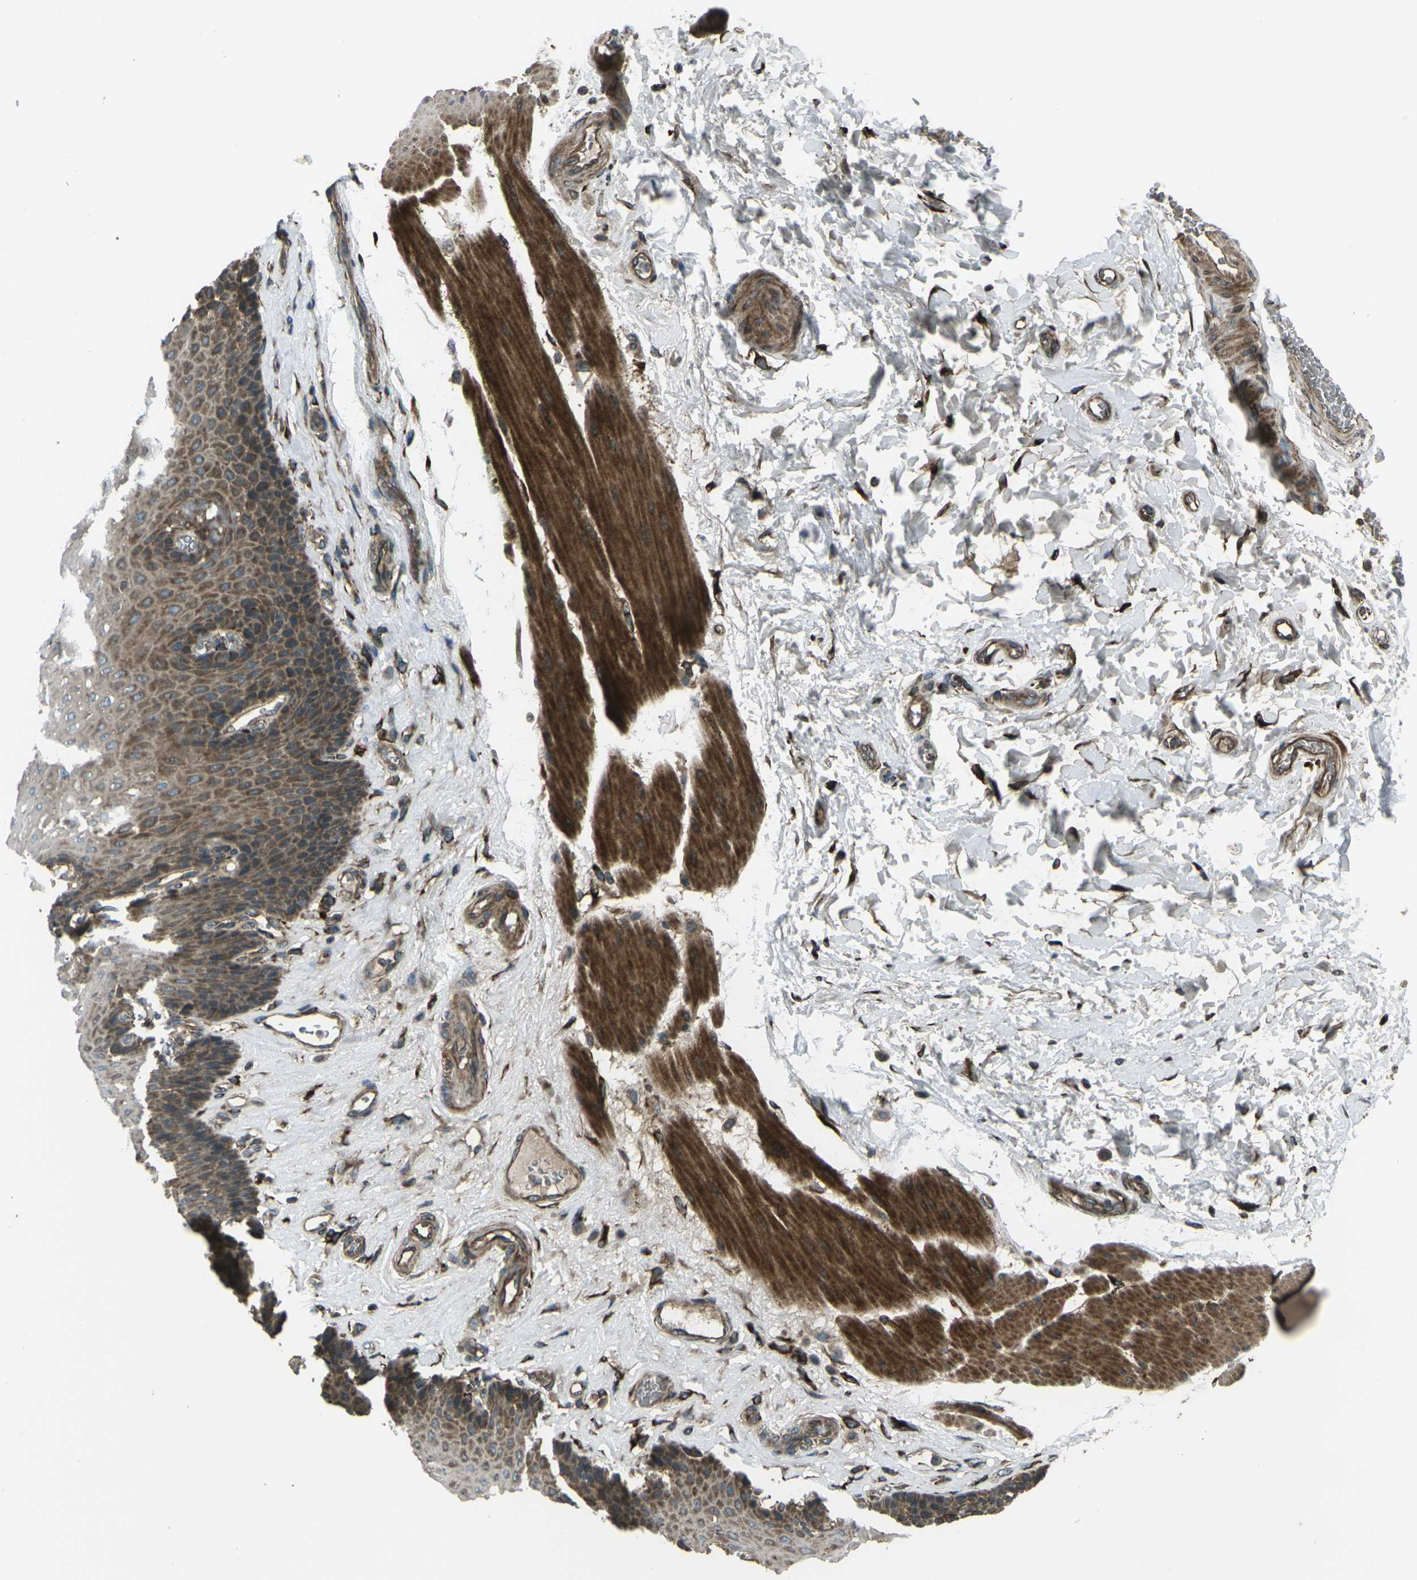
{"staining": {"intensity": "moderate", "quantity": ">75%", "location": "cytoplasmic/membranous"}, "tissue": "esophagus", "cell_type": "Squamous epithelial cells", "image_type": "normal", "snomed": [{"axis": "morphology", "description": "Normal tissue, NOS"}, {"axis": "topography", "description": "Esophagus"}], "caption": "An image of esophagus stained for a protein reveals moderate cytoplasmic/membranous brown staining in squamous epithelial cells.", "gene": "LSMEM1", "patient": {"sex": "female", "age": 72}}